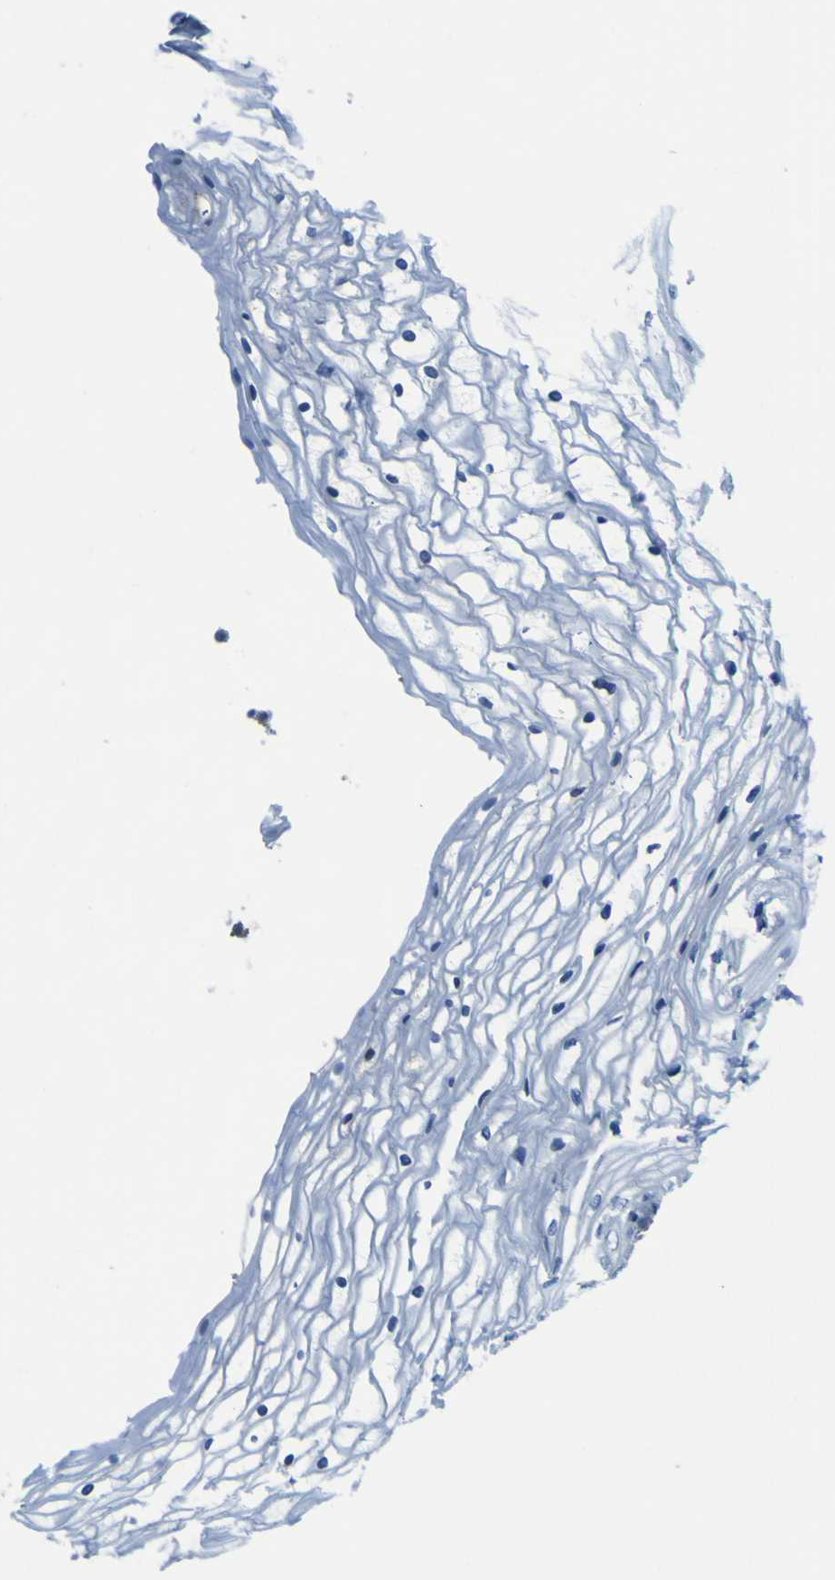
{"staining": {"intensity": "moderate", "quantity": "25%-75%", "location": "cytoplasmic/membranous"}, "tissue": "vagina", "cell_type": "Squamous epithelial cells", "image_type": "normal", "snomed": [{"axis": "morphology", "description": "Normal tissue, NOS"}, {"axis": "topography", "description": "Vagina"}], "caption": "Vagina stained with immunohistochemistry reveals moderate cytoplasmic/membranous expression in approximately 25%-75% of squamous epithelial cells.", "gene": "STIM1", "patient": {"sex": "female", "age": 34}}